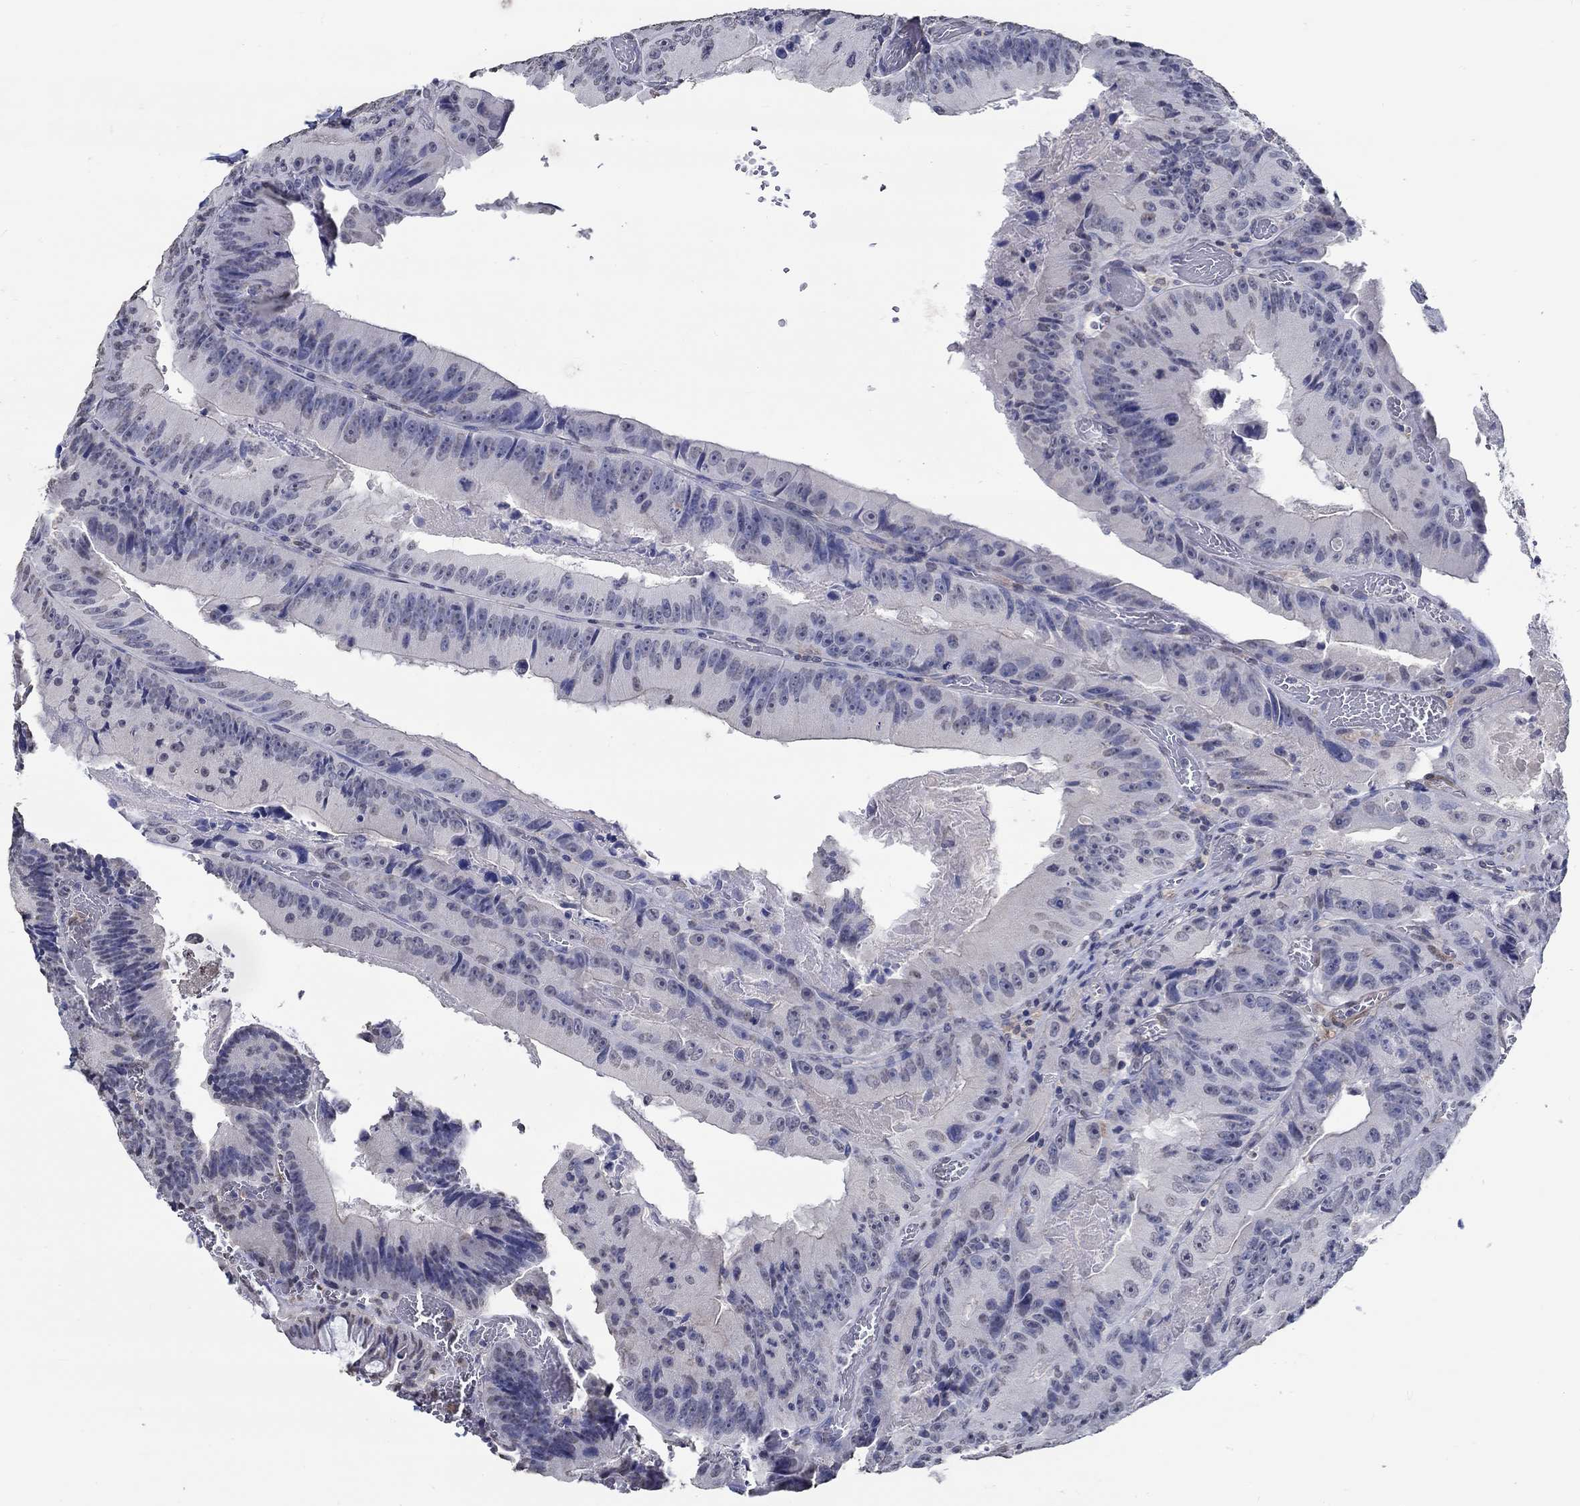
{"staining": {"intensity": "negative", "quantity": "none", "location": "none"}, "tissue": "colorectal cancer", "cell_type": "Tumor cells", "image_type": "cancer", "snomed": [{"axis": "morphology", "description": "Adenocarcinoma, NOS"}, {"axis": "topography", "description": "Colon"}], "caption": "A high-resolution micrograph shows immunohistochemistry staining of colorectal cancer (adenocarcinoma), which reveals no significant expression in tumor cells.", "gene": "PDE1B", "patient": {"sex": "female", "age": 86}}